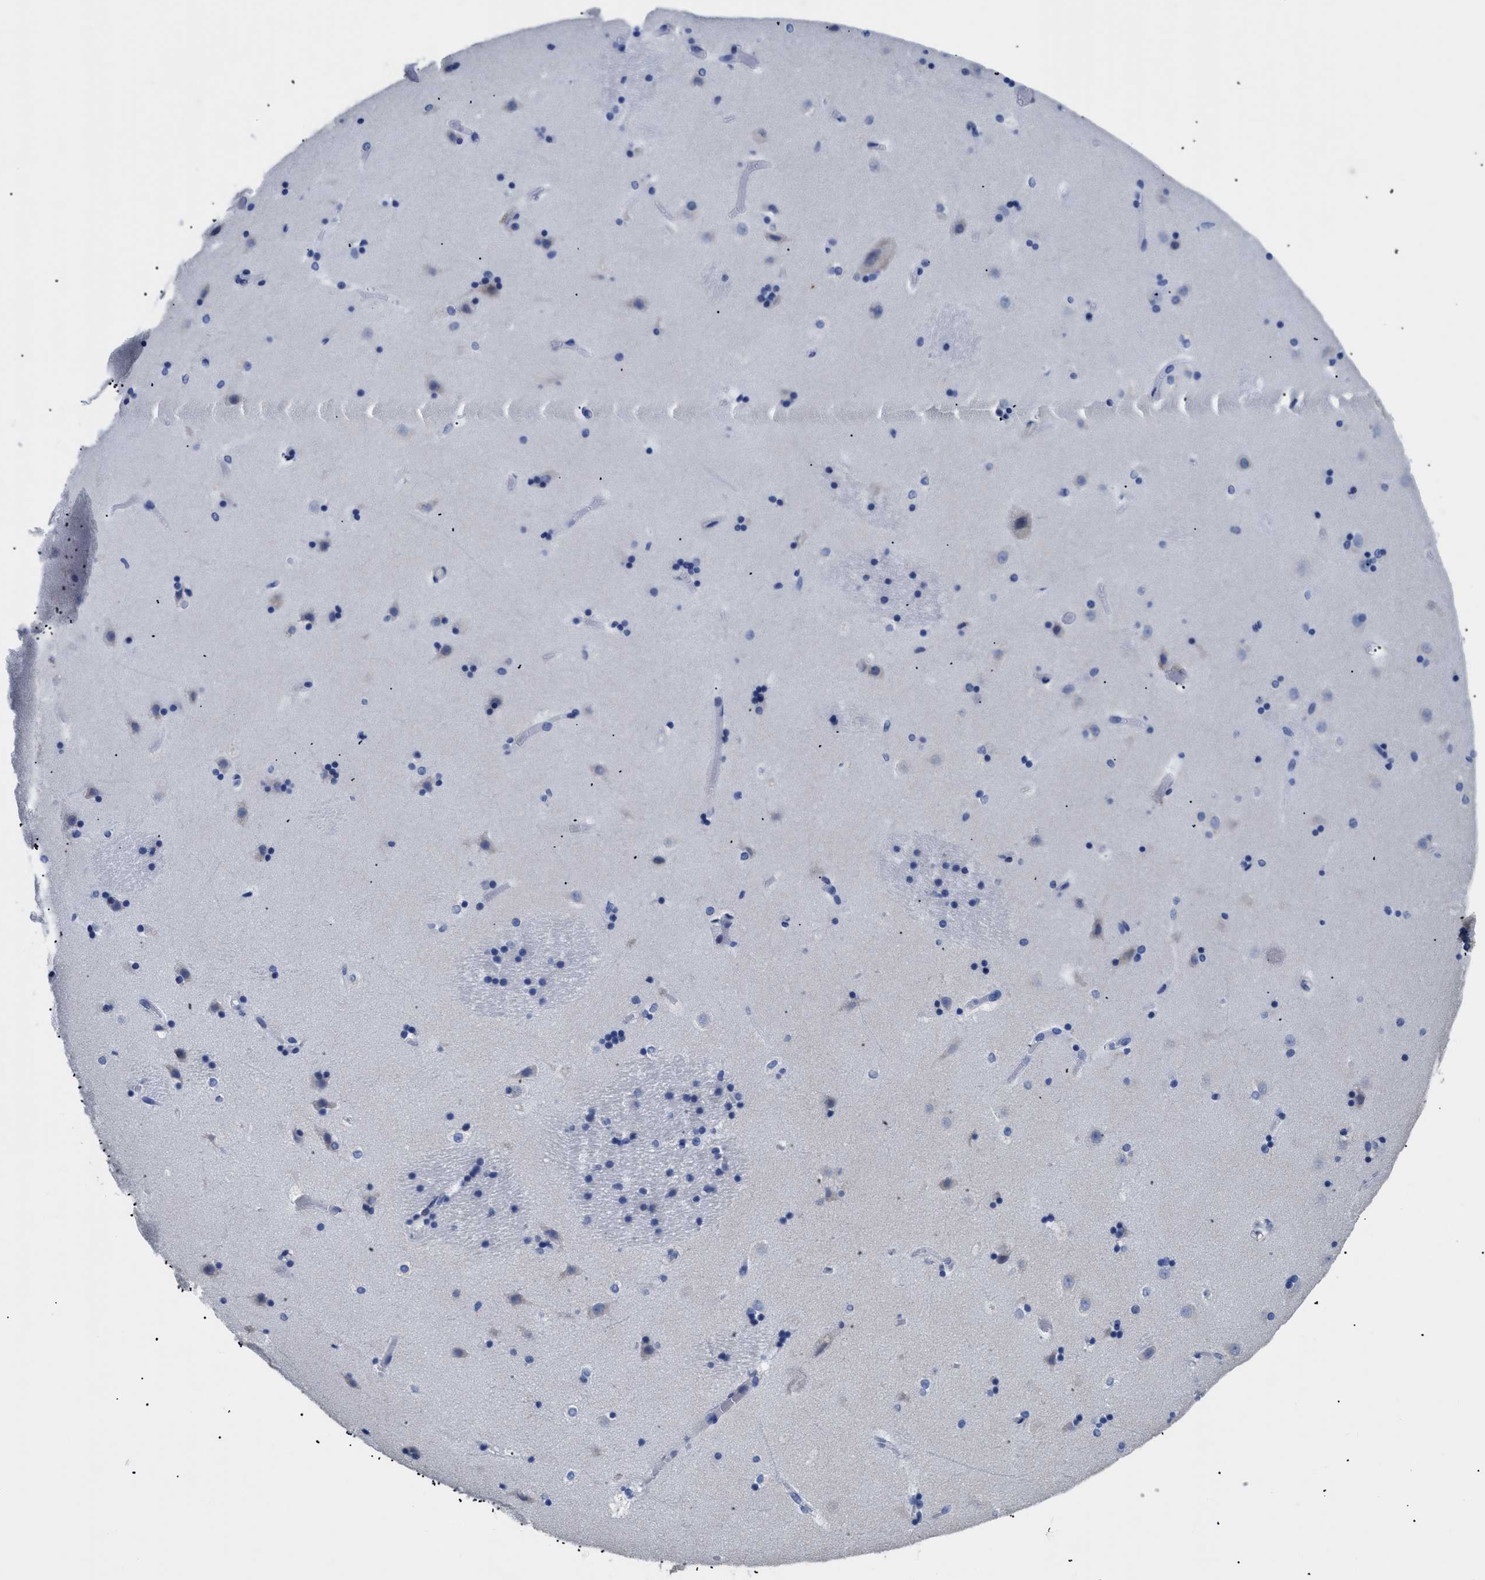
{"staining": {"intensity": "negative", "quantity": "none", "location": "none"}, "tissue": "caudate", "cell_type": "Glial cells", "image_type": "normal", "snomed": [{"axis": "morphology", "description": "Normal tissue, NOS"}, {"axis": "topography", "description": "Lateral ventricle wall"}], "caption": "Immunohistochemistry of benign caudate reveals no expression in glial cells. (IHC, brightfield microscopy, high magnification).", "gene": "HLA", "patient": {"sex": "male", "age": 45}}